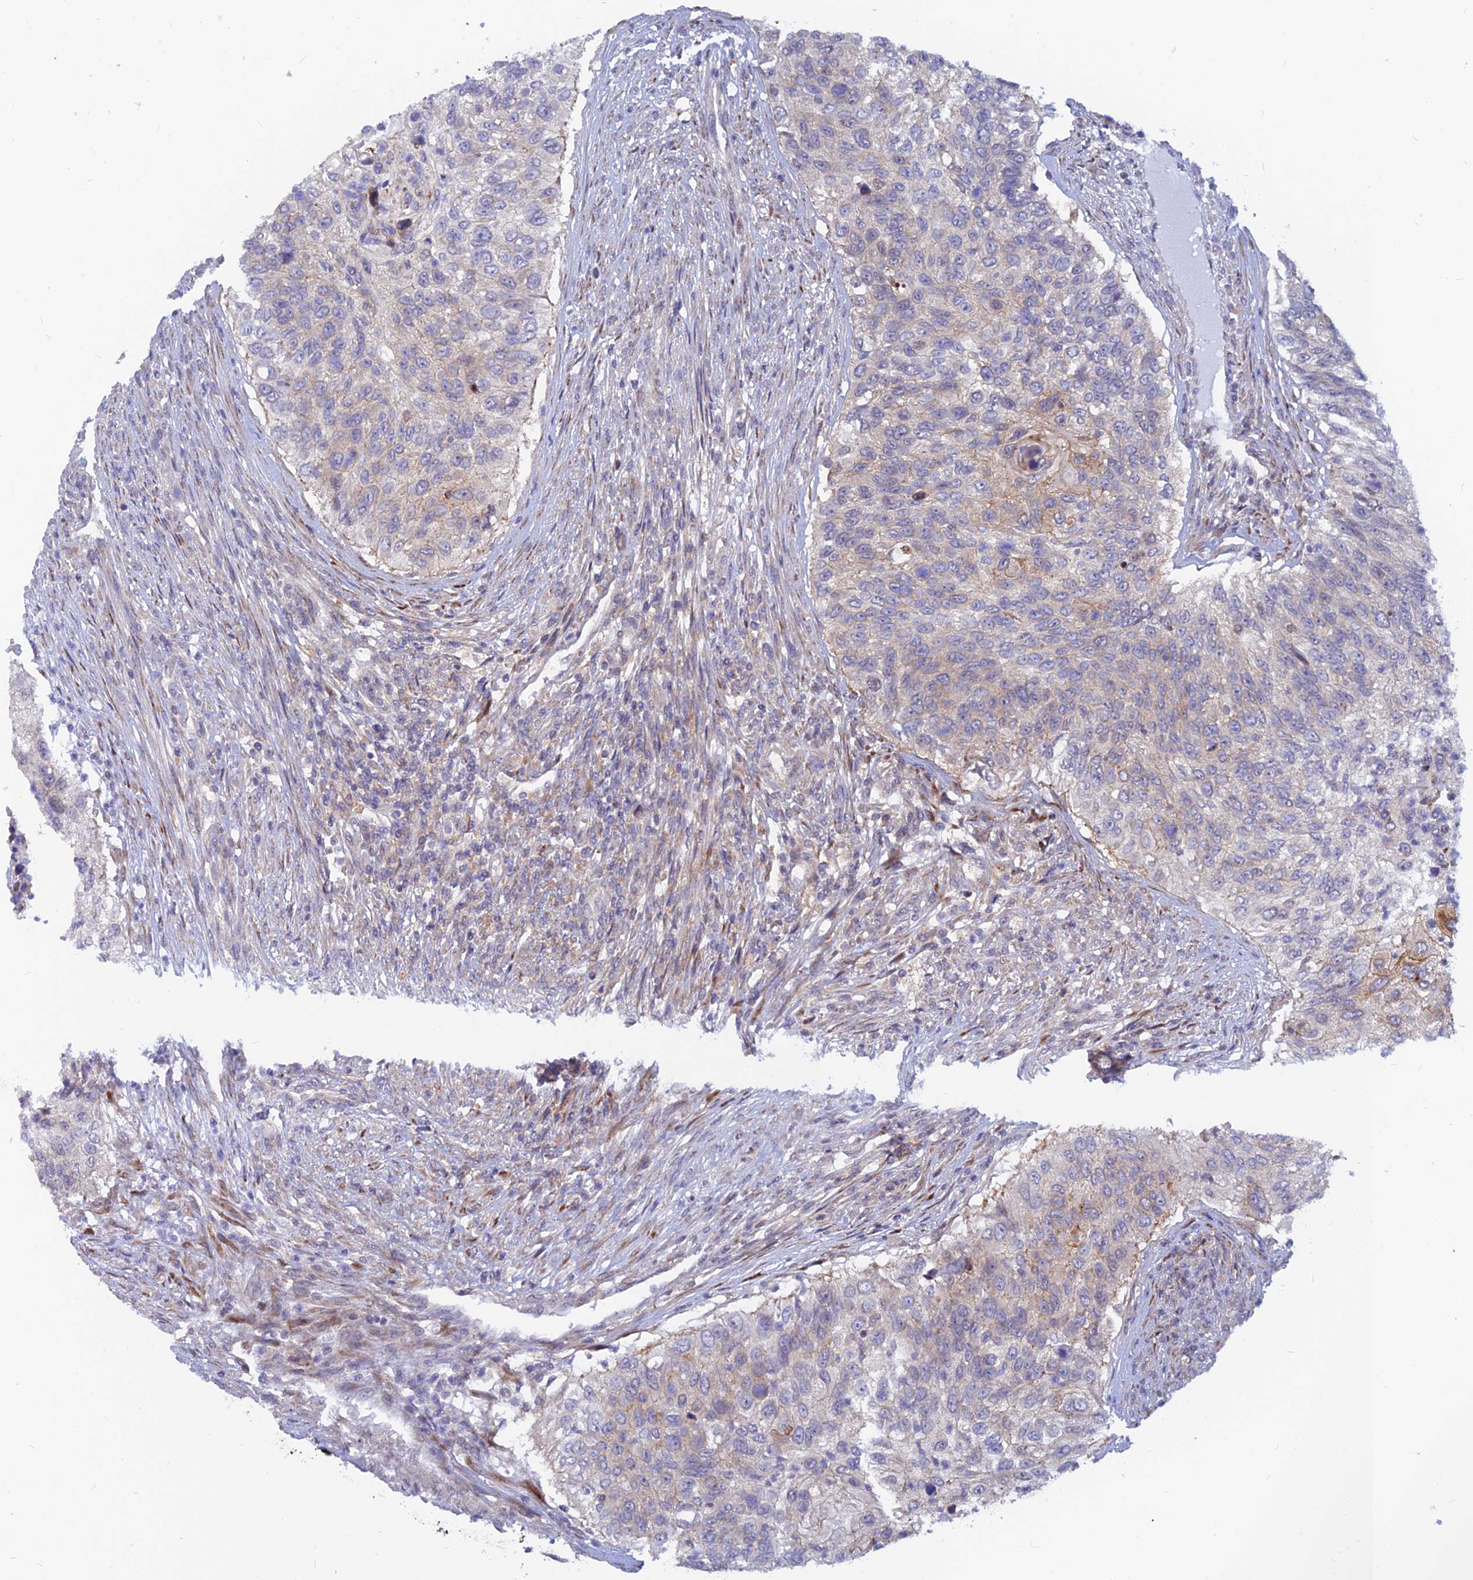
{"staining": {"intensity": "weak", "quantity": "<25%", "location": "cytoplasmic/membranous"}, "tissue": "urothelial cancer", "cell_type": "Tumor cells", "image_type": "cancer", "snomed": [{"axis": "morphology", "description": "Urothelial carcinoma, High grade"}, {"axis": "topography", "description": "Urinary bladder"}], "caption": "A photomicrograph of urothelial cancer stained for a protein displays no brown staining in tumor cells.", "gene": "DNAJC16", "patient": {"sex": "female", "age": 60}}